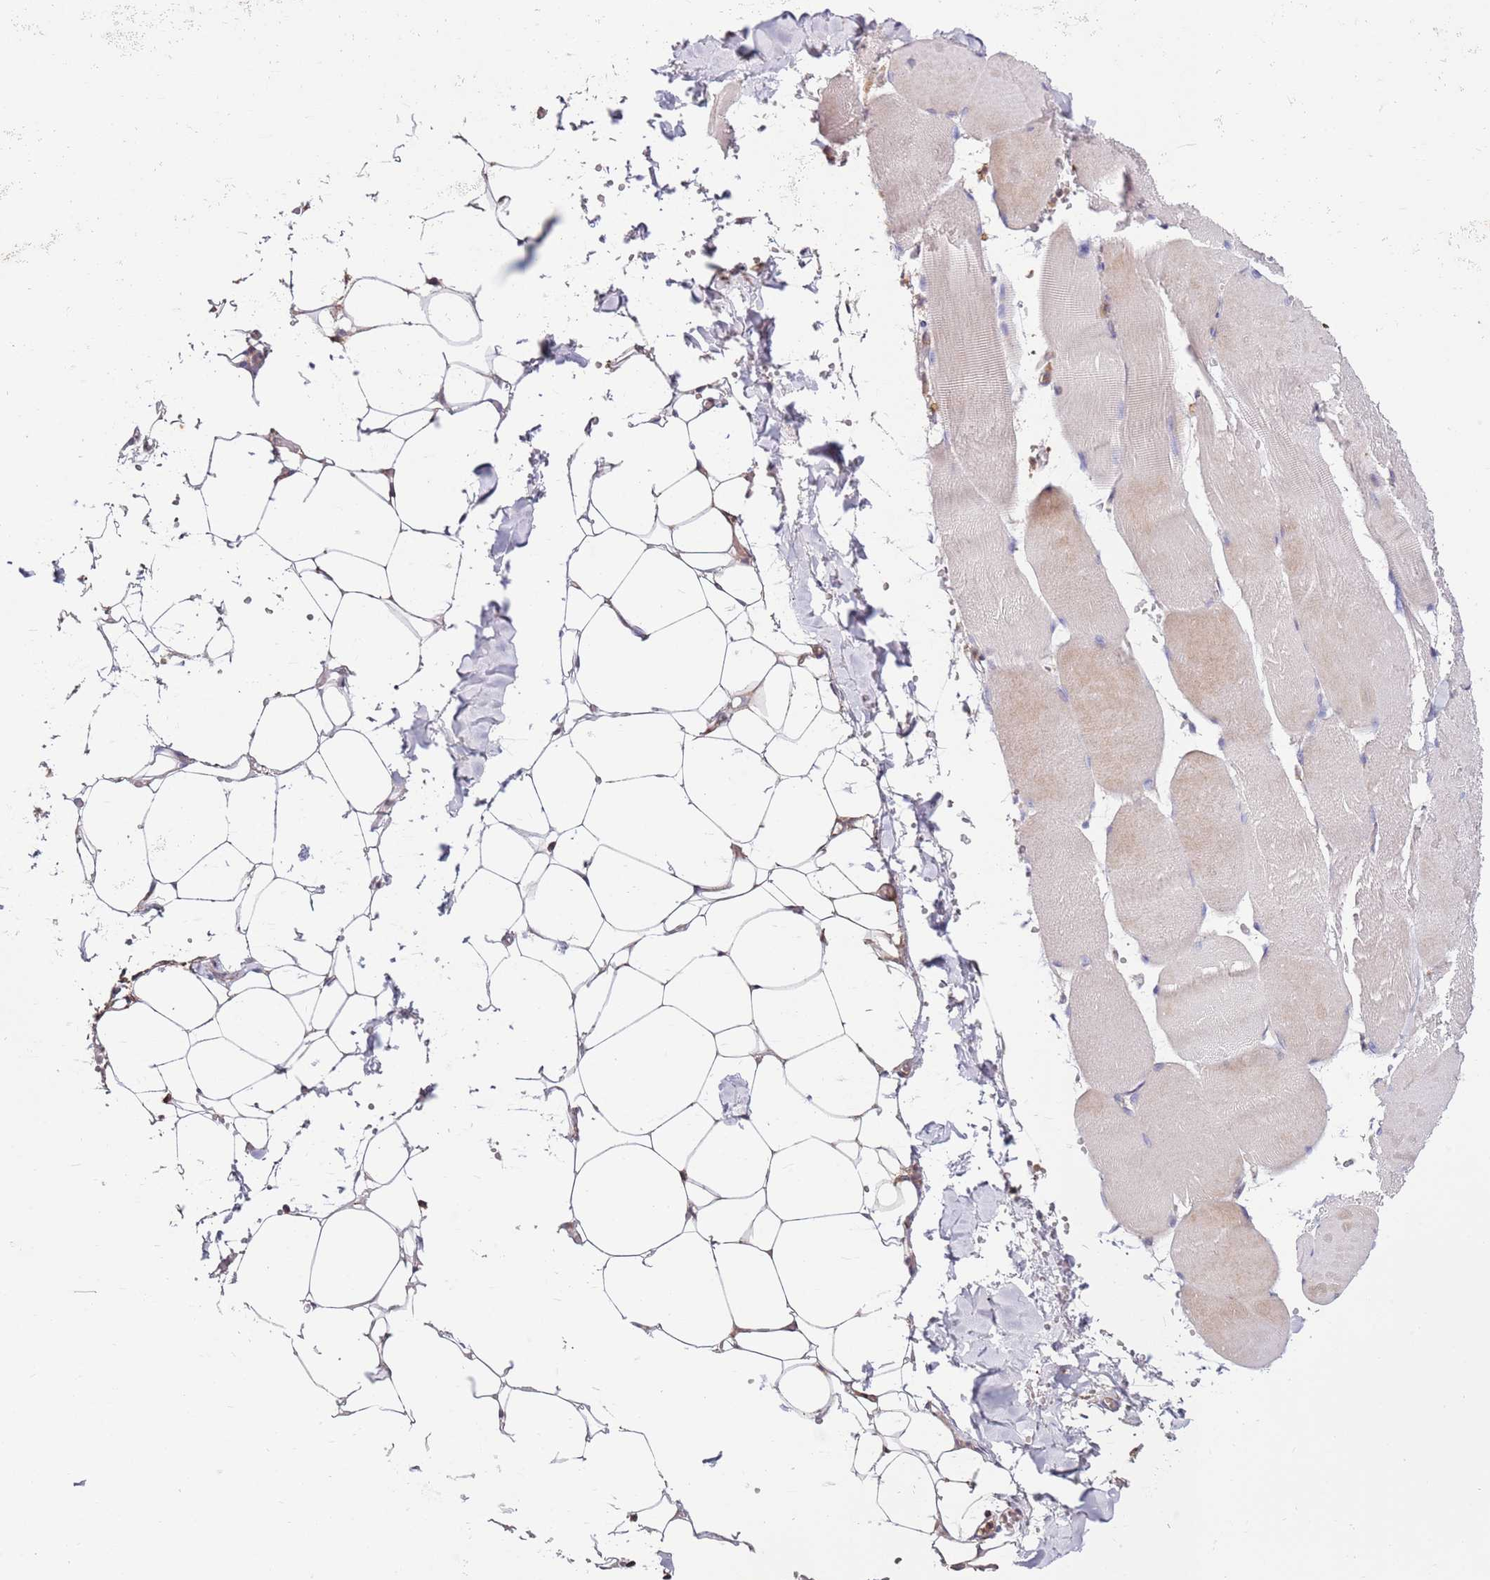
{"staining": {"intensity": "negative", "quantity": "none", "location": "none"}, "tissue": "adipose tissue", "cell_type": "Adipocytes", "image_type": "normal", "snomed": [{"axis": "morphology", "description": "Normal tissue, NOS"}, {"axis": "topography", "description": "Skeletal muscle"}, {"axis": "topography", "description": "Peripheral nerve tissue"}], "caption": "IHC micrograph of unremarkable adipose tissue: human adipose tissue stained with DAB (3,3'-diaminobenzidine) displays no significant protein staining in adipocytes.", "gene": "CNOT9", "patient": {"sex": "female", "age": 55}}